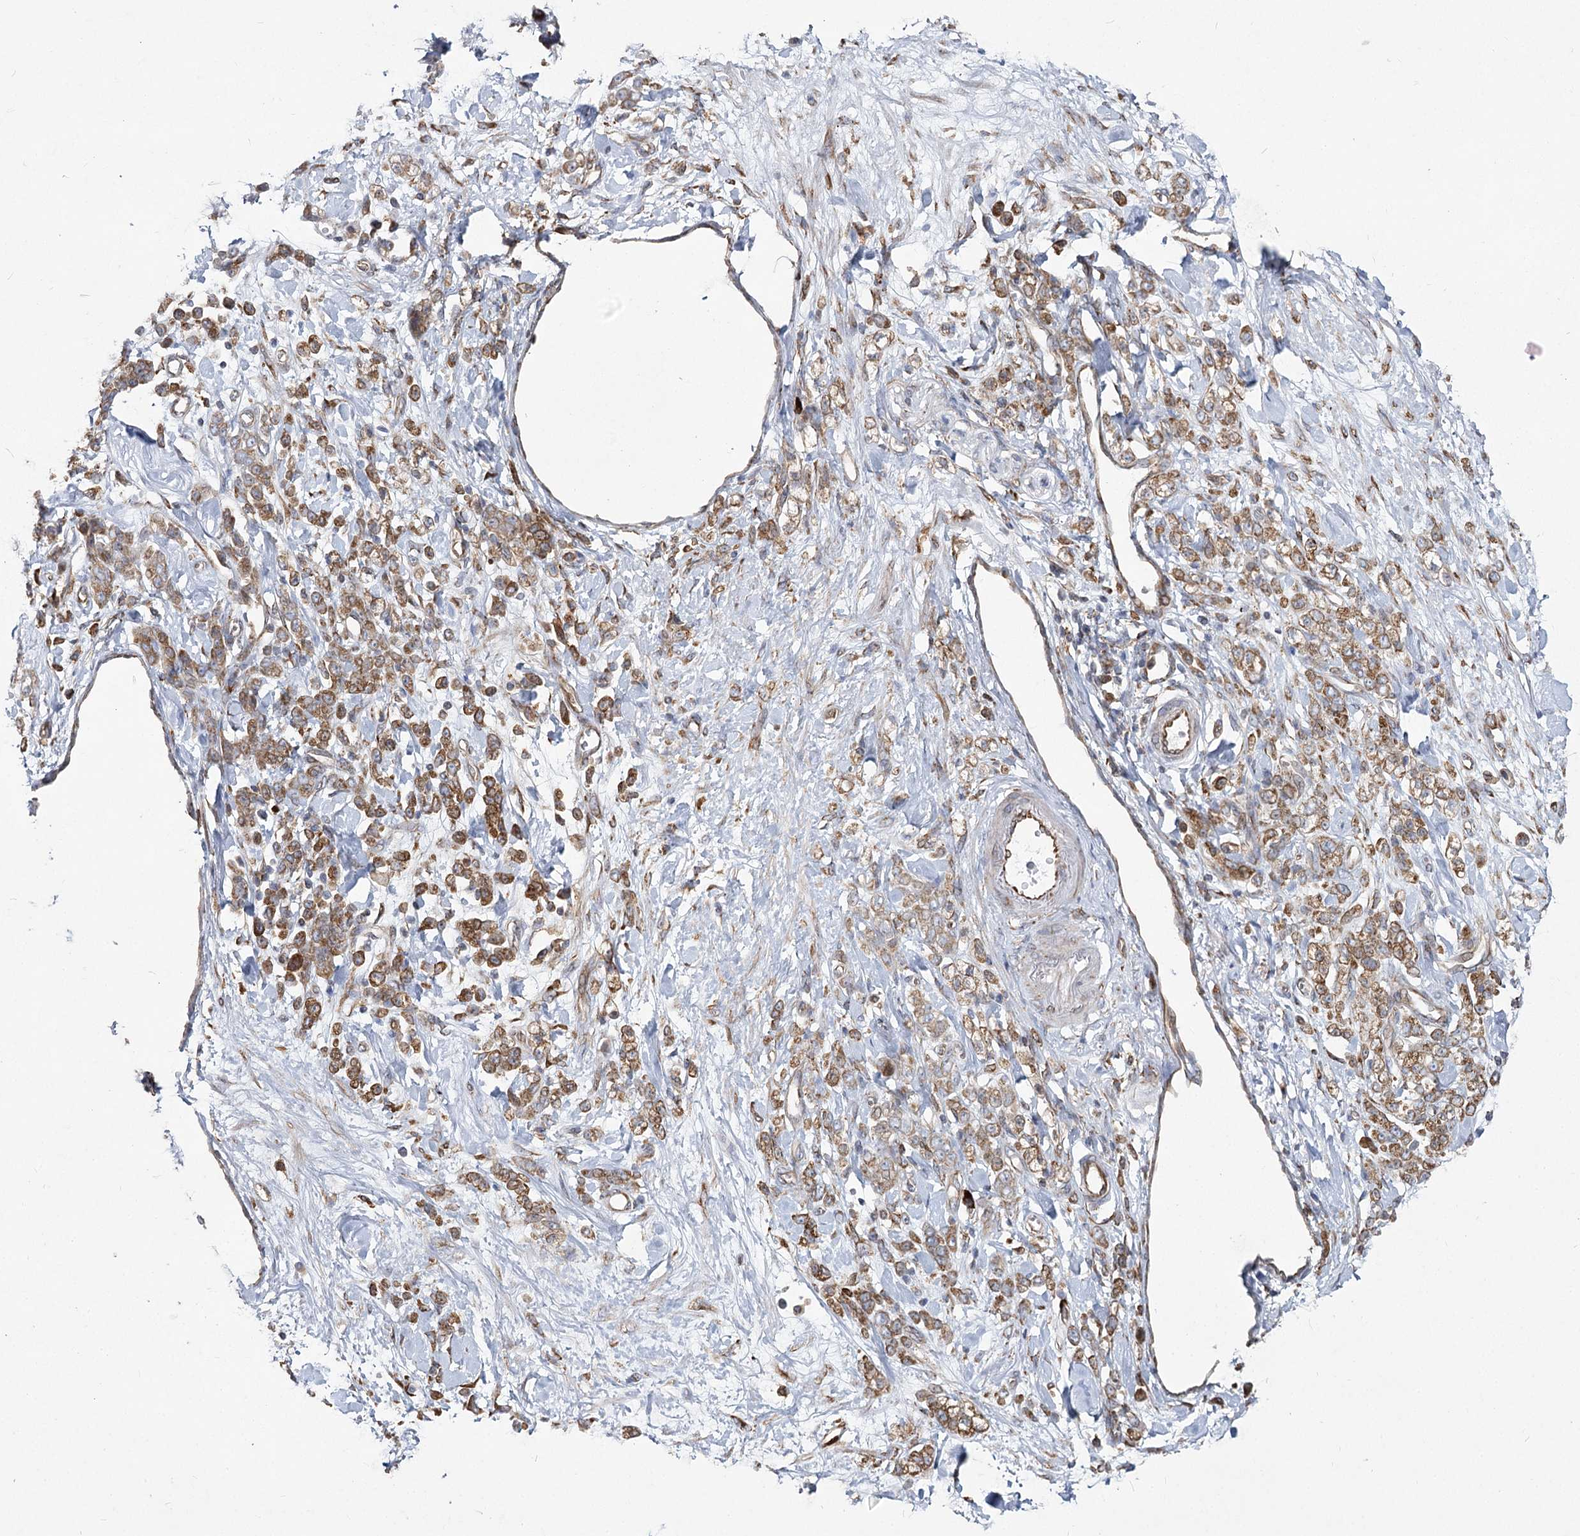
{"staining": {"intensity": "moderate", "quantity": ">75%", "location": "cytoplasmic/membranous"}, "tissue": "stomach cancer", "cell_type": "Tumor cells", "image_type": "cancer", "snomed": [{"axis": "morphology", "description": "Normal tissue, NOS"}, {"axis": "morphology", "description": "Adenocarcinoma, NOS"}, {"axis": "topography", "description": "Stomach"}], "caption": "Immunohistochemistry (DAB (3,3'-diaminobenzidine)) staining of human stomach adenocarcinoma shows moderate cytoplasmic/membranous protein expression in about >75% of tumor cells.", "gene": "NHLRC2", "patient": {"sex": "male", "age": 82}}